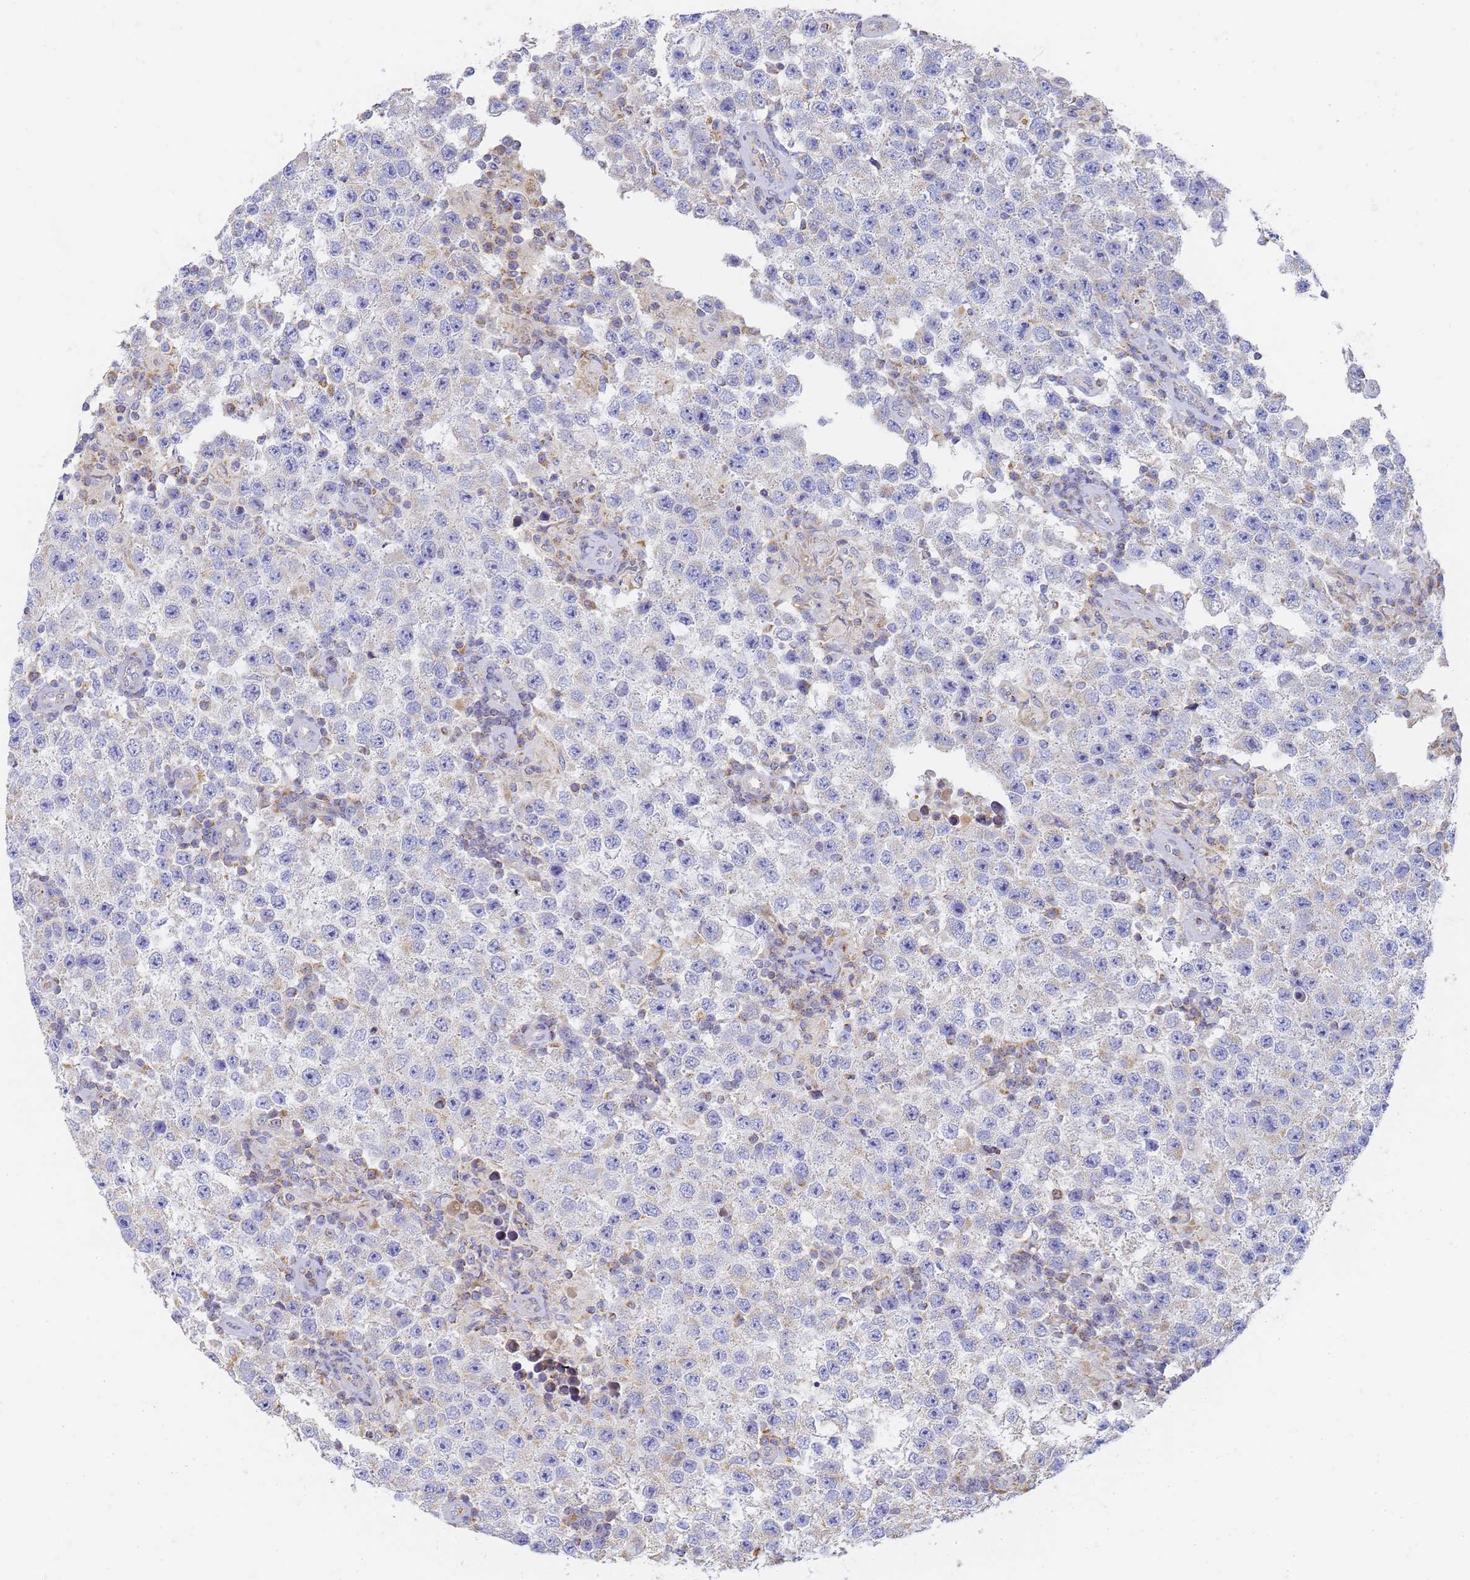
{"staining": {"intensity": "negative", "quantity": "none", "location": "none"}, "tissue": "testis cancer", "cell_type": "Tumor cells", "image_type": "cancer", "snomed": [{"axis": "morphology", "description": "Normal tissue, NOS"}, {"axis": "morphology", "description": "Urothelial carcinoma, High grade"}, {"axis": "morphology", "description": "Seminoma, NOS"}, {"axis": "morphology", "description": "Carcinoma, Embryonal, NOS"}, {"axis": "topography", "description": "Urinary bladder"}, {"axis": "topography", "description": "Testis"}], "caption": "High magnification brightfield microscopy of testis cancer stained with DAB (brown) and counterstained with hematoxylin (blue): tumor cells show no significant staining. (DAB (3,3'-diaminobenzidine) IHC with hematoxylin counter stain).", "gene": "UTP23", "patient": {"sex": "male", "age": 41}}